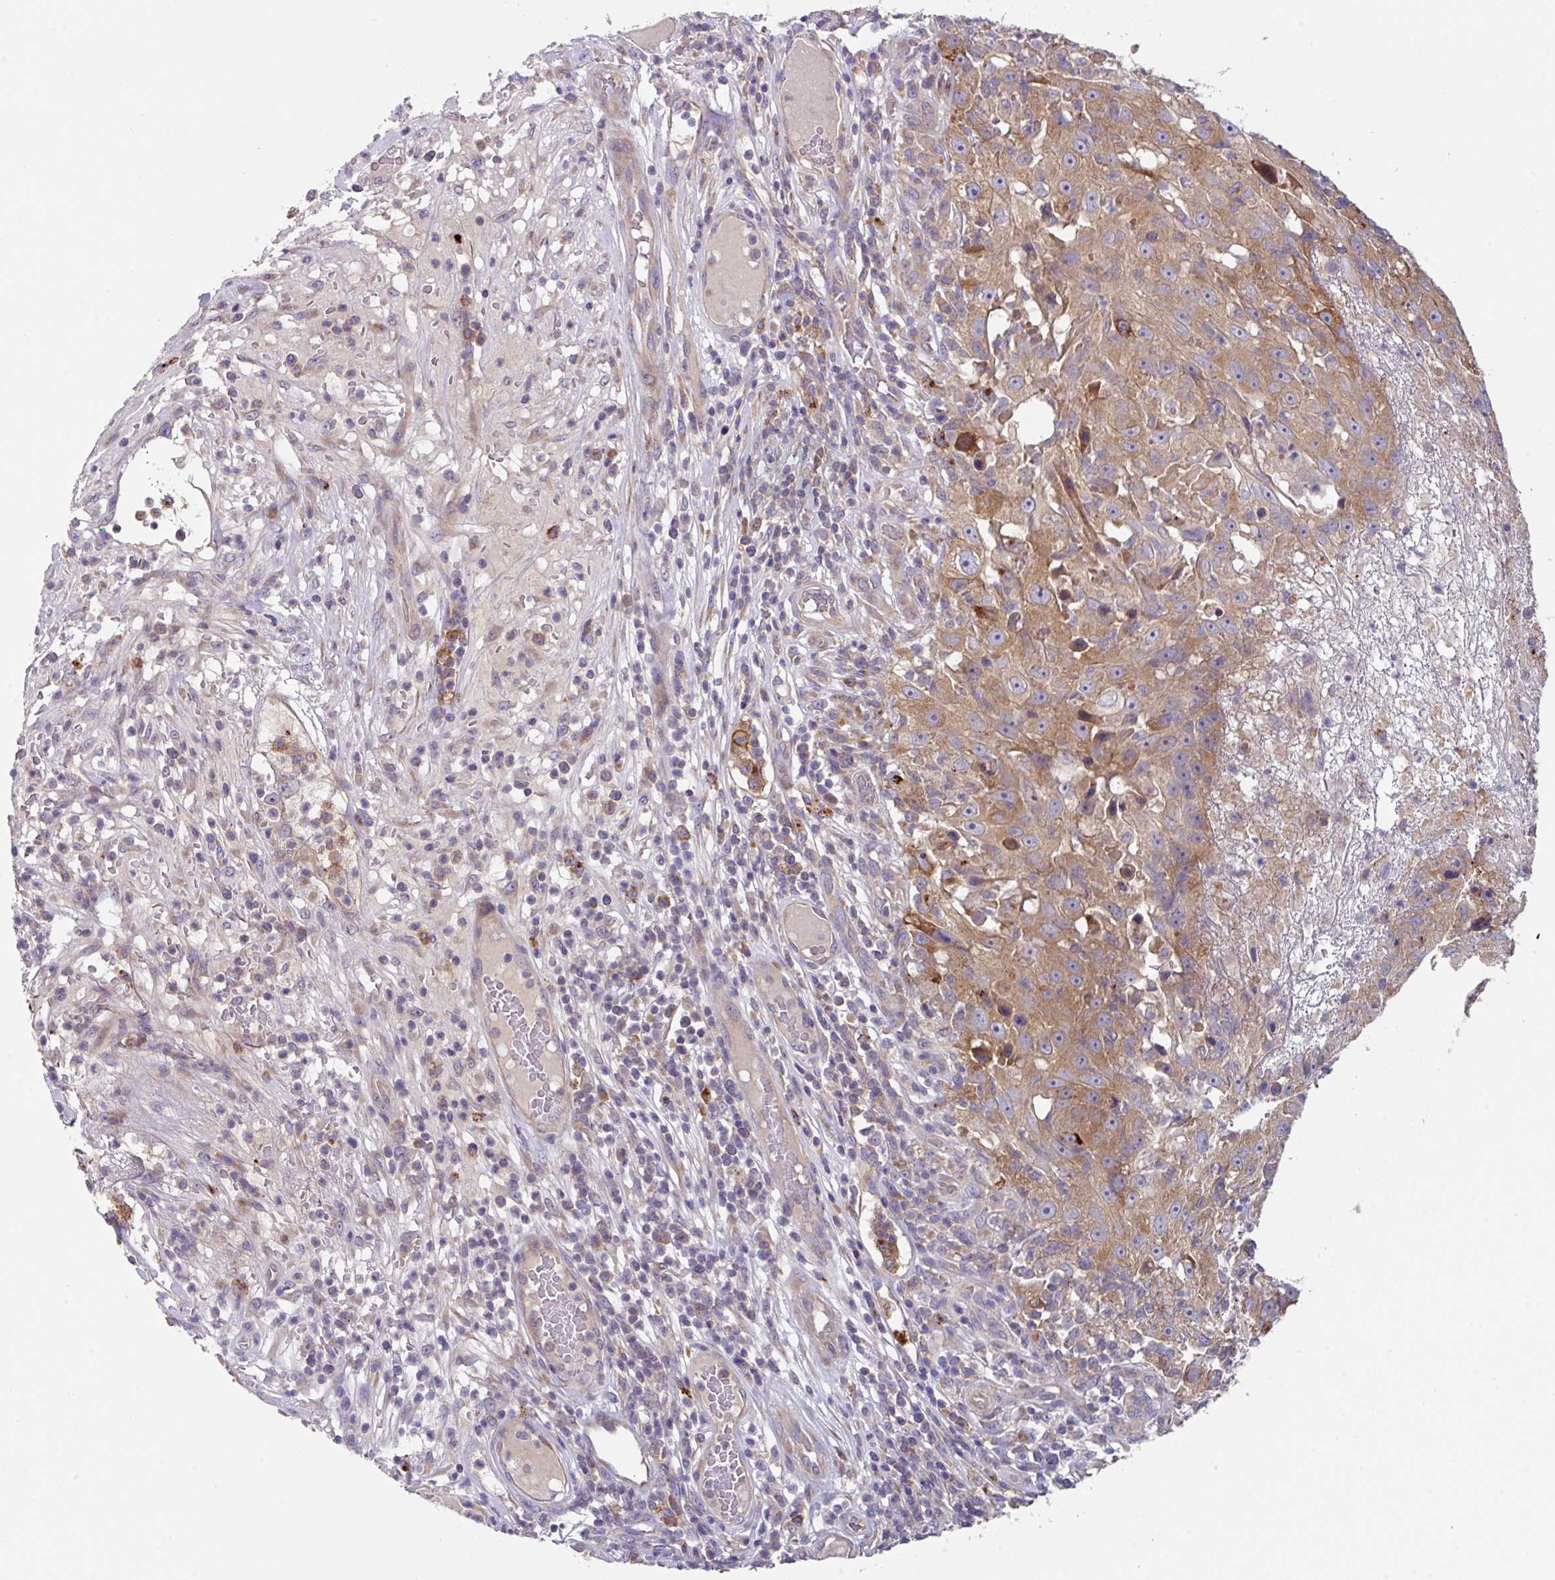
{"staining": {"intensity": "moderate", "quantity": ">75%", "location": "cytoplasmic/membranous"}, "tissue": "skin cancer", "cell_type": "Tumor cells", "image_type": "cancer", "snomed": [{"axis": "morphology", "description": "Squamous cell carcinoma, NOS"}, {"axis": "topography", "description": "Skin"}], "caption": "Immunohistochemical staining of human skin squamous cell carcinoma displays medium levels of moderate cytoplasmic/membranous protein expression in about >75% of tumor cells. (brown staining indicates protein expression, while blue staining denotes nuclei).", "gene": "EIF4B", "patient": {"sex": "female", "age": 87}}